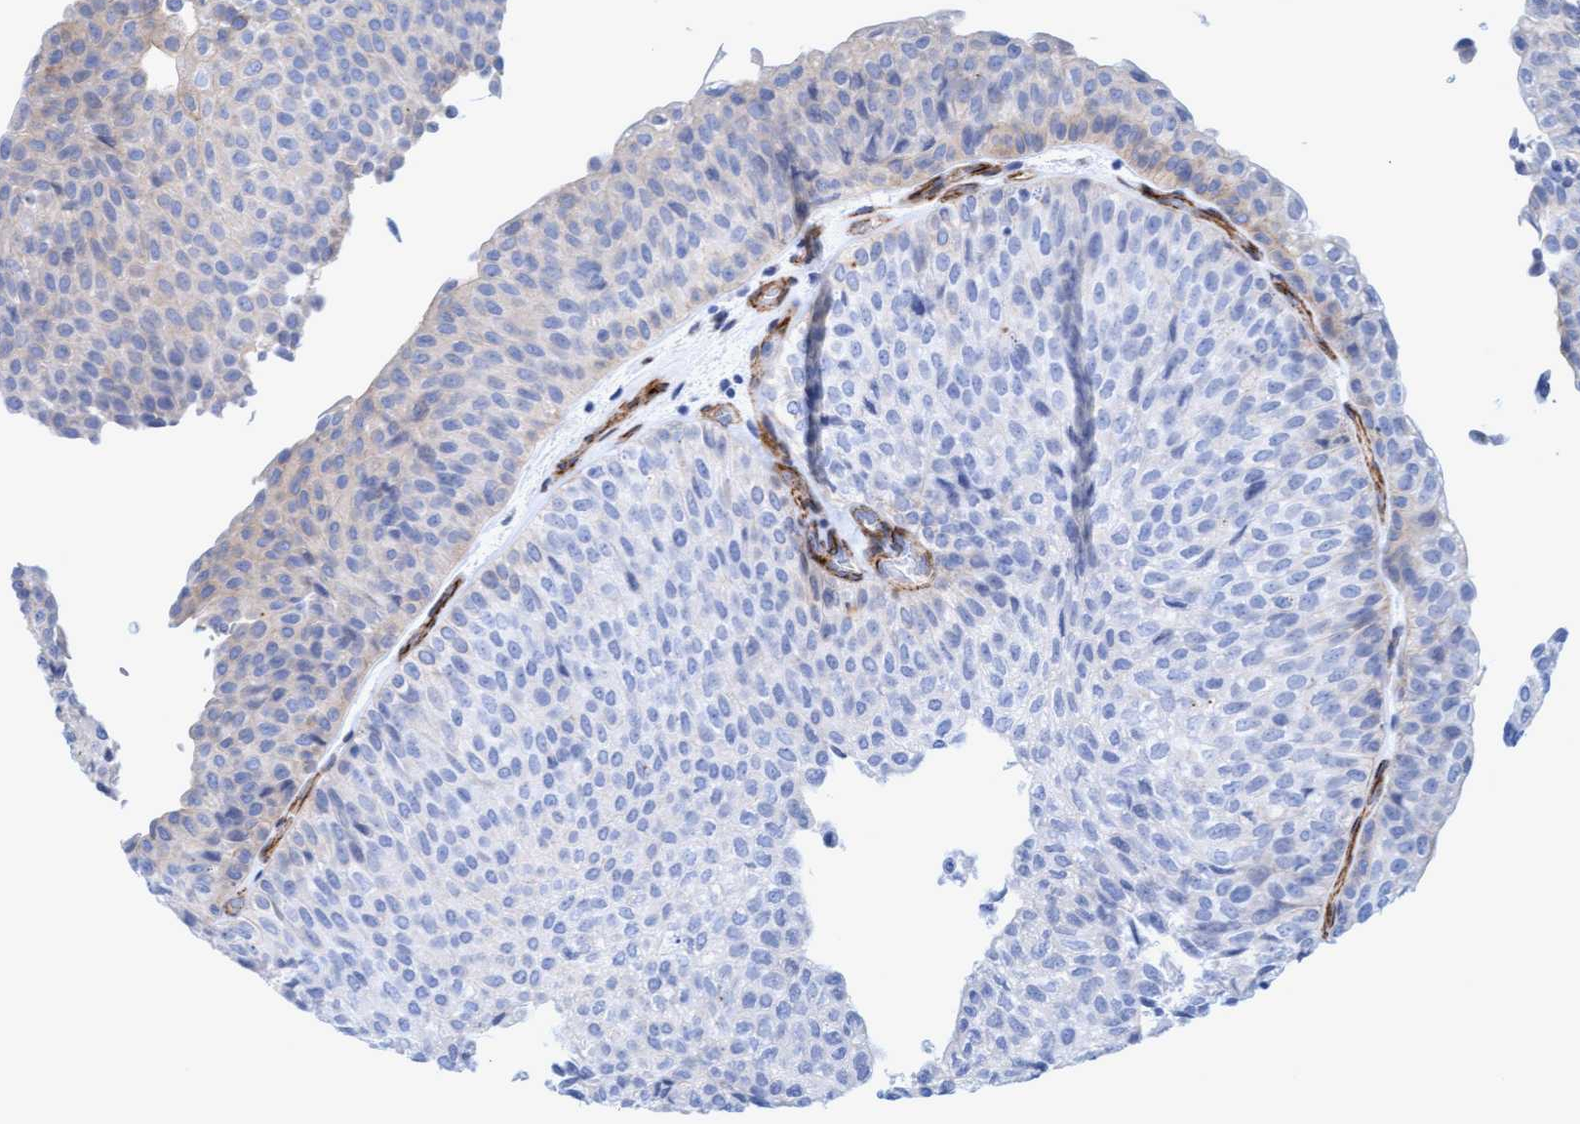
{"staining": {"intensity": "negative", "quantity": "none", "location": "none"}, "tissue": "urothelial cancer", "cell_type": "Tumor cells", "image_type": "cancer", "snomed": [{"axis": "morphology", "description": "Urothelial carcinoma, Low grade"}, {"axis": "topography", "description": "Urinary bladder"}], "caption": "High magnification brightfield microscopy of urothelial cancer stained with DAB (3,3'-diaminobenzidine) (brown) and counterstained with hematoxylin (blue): tumor cells show no significant staining. The staining is performed using DAB (3,3'-diaminobenzidine) brown chromogen with nuclei counter-stained in using hematoxylin.", "gene": "MTFR1", "patient": {"sex": "male", "age": 78}}